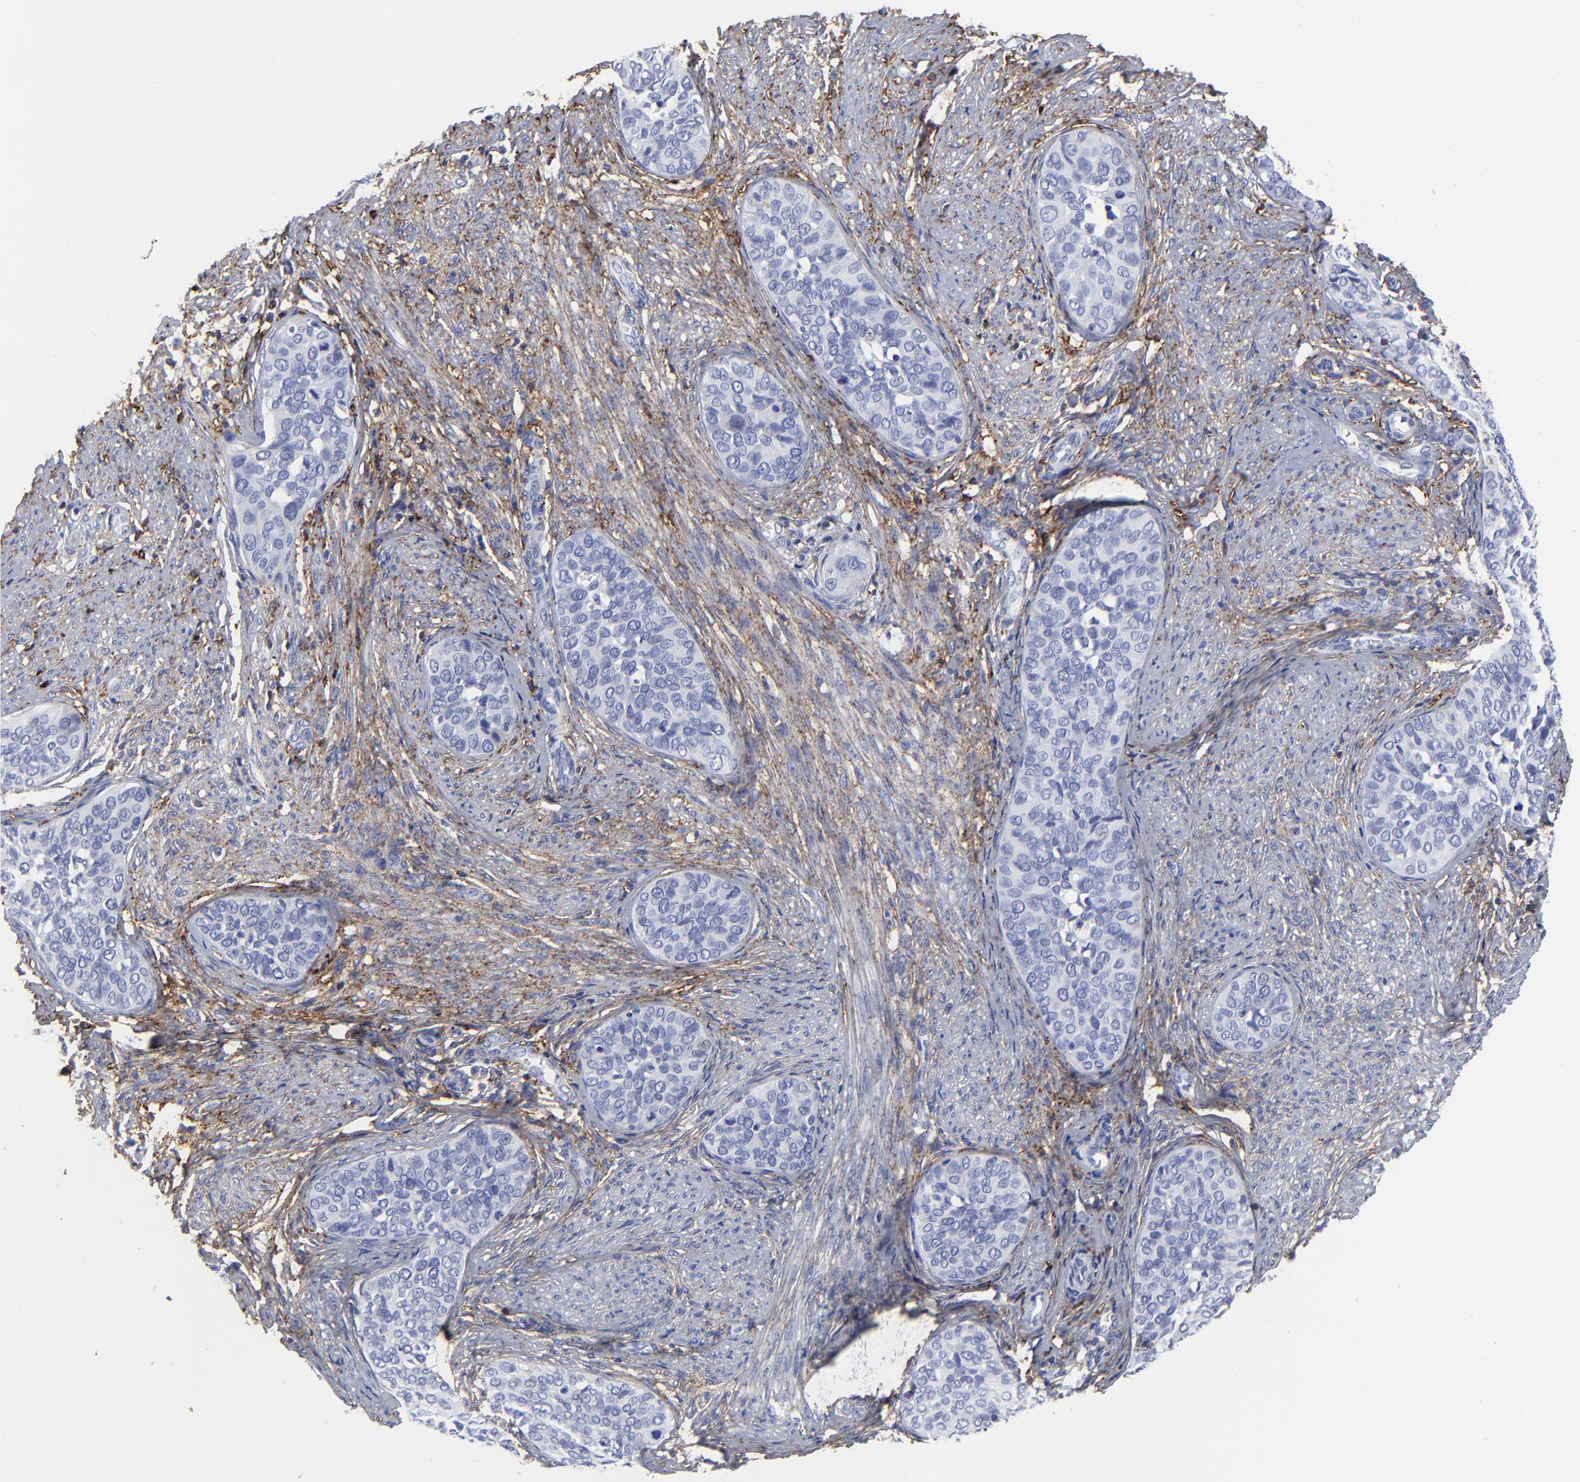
{"staining": {"intensity": "negative", "quantity": "none", "location": "none"}, "tissue": "cervical cancer", "cell_type": "Tumor cells", "image_type": "cancer", "snomed": [{"axis": "morphology", "description": "Squamous cell carcinoma, NOS"}, {"axis": "topography", "description": "Cervix"}], "caption": "Tumor cells are negative for protein expression in human squamous cell carcinoma (cervical).", "gene": "DCN", "patient": {"sex": "female", "age": 31}}